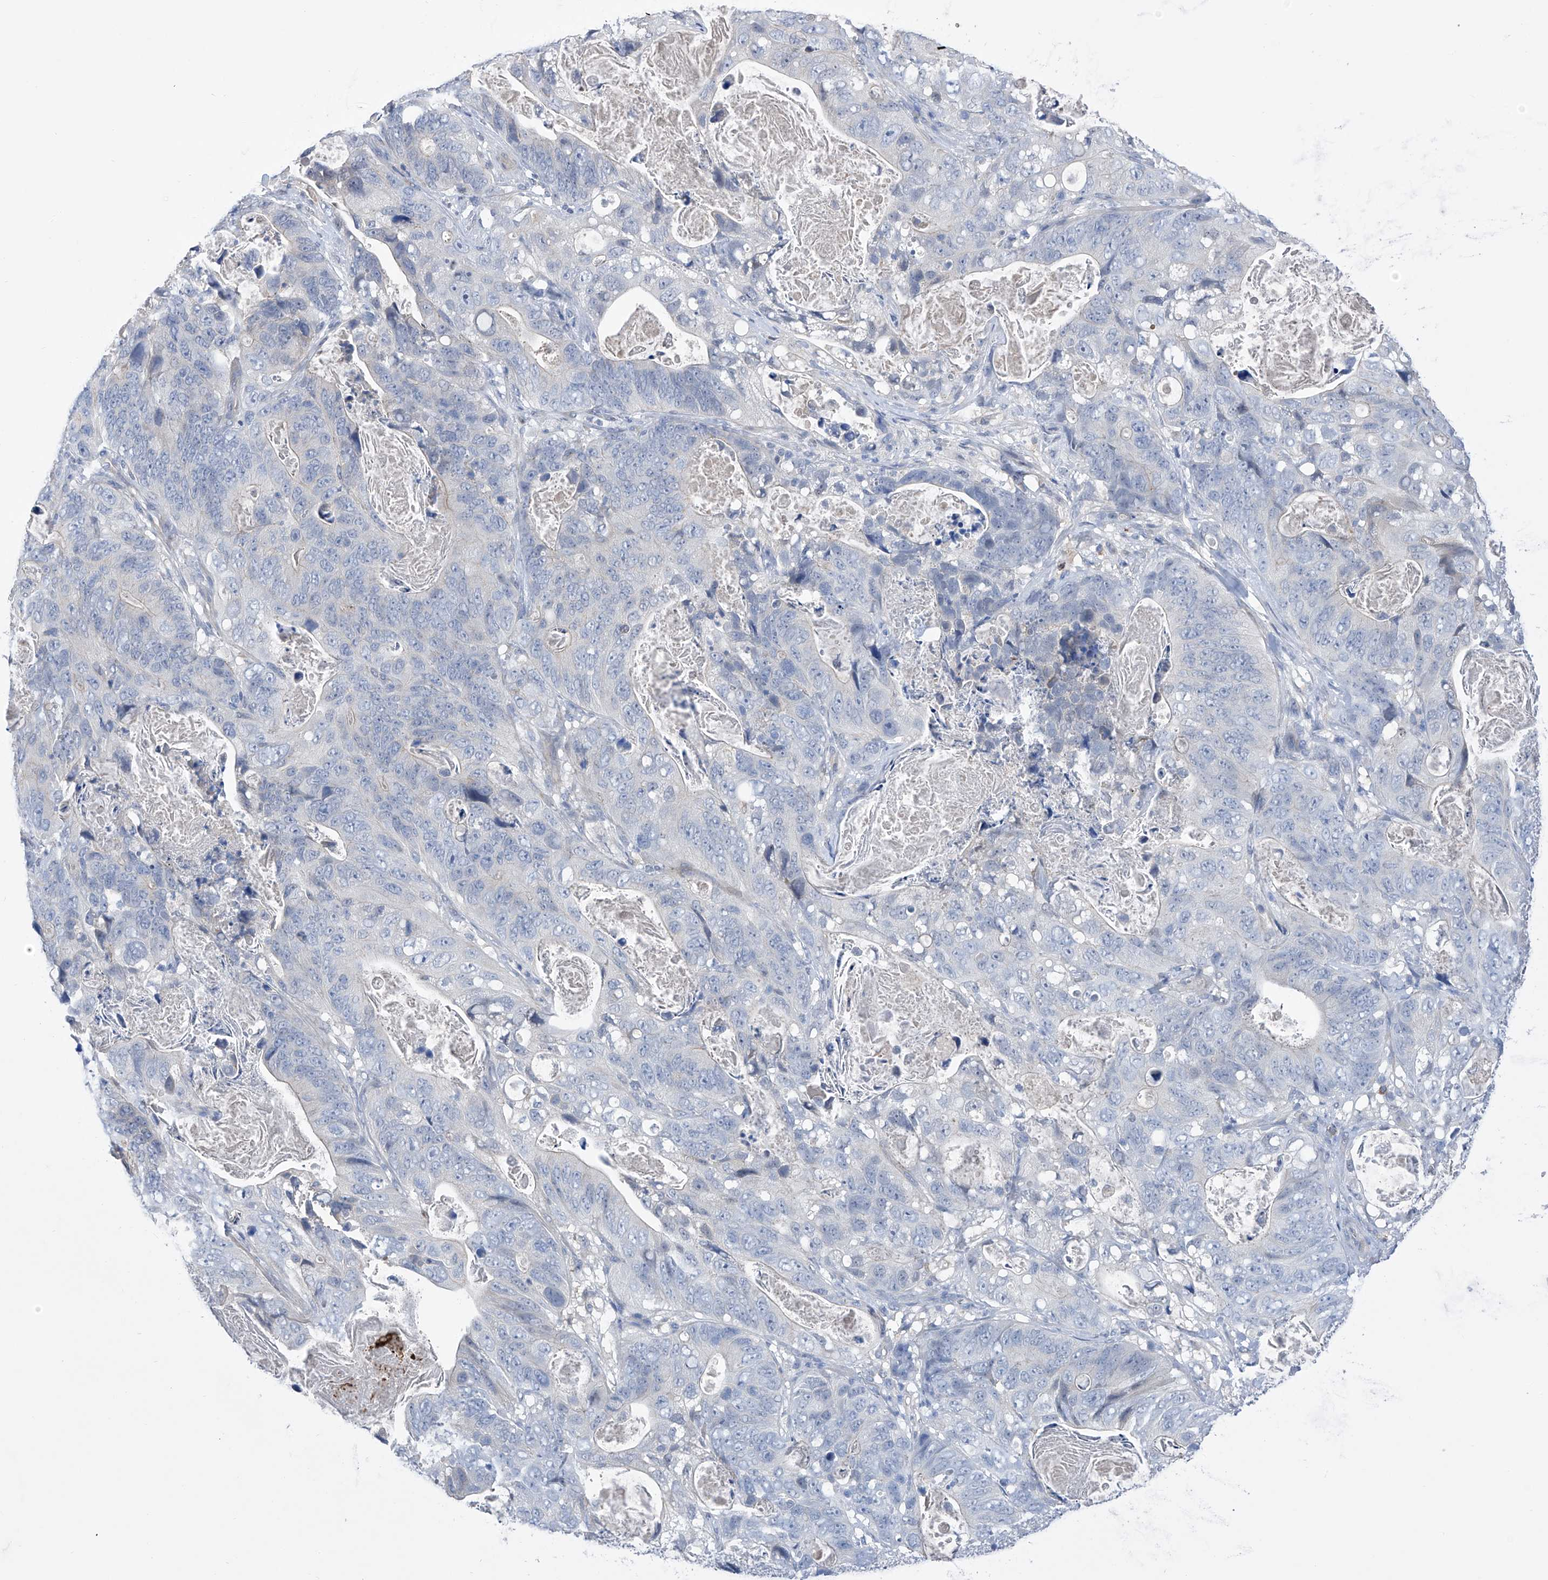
{"staining": {"intensity": "negative", "quantity": "none", "location": "none"}, "tissue": "stomach cancer", "cell_type": "Tumor cells", "image_type": "cancer", "snomed": [{"axis": "morphology", "description": "Normal tissue, NOS"}, {"axis": "morphology", "description": "Adenocarcinoma, NOS"}, {"axis": "topography", "description": "Stomach"}], "caption": "Stomach cancer (adenocarcinoma) was stained to show a protein in brown. There is no significant positivity in tumor cells.", "gene": "PGM3", "patient": {"sex": "female", "age": 89}}